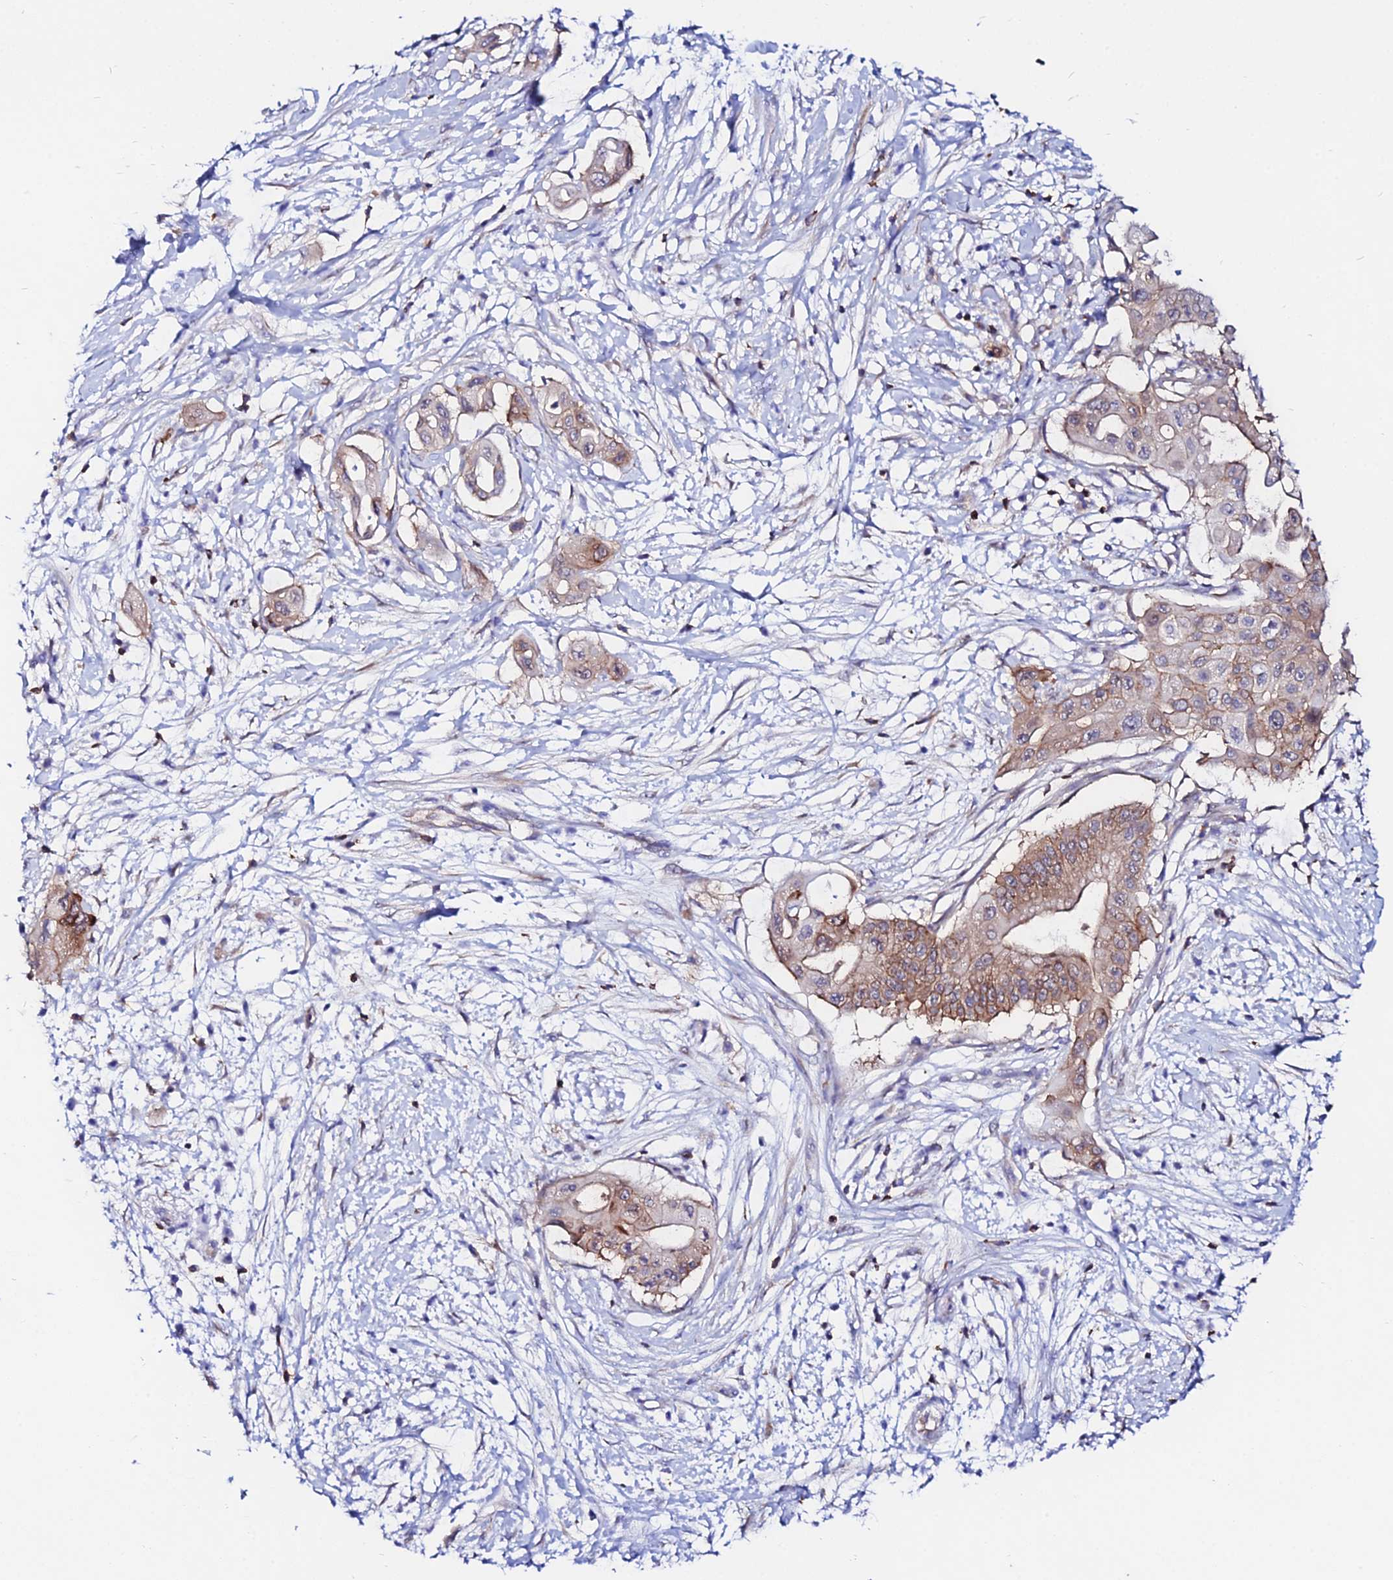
{"staining": {"intensity": "moderate", "quantity": "25%-75%", "location": "cytoplasmic/membranous"}, "tissue": "pancreatic cancer", "cell_type": "Tumor cells", "image_type": "cancer", "snomed": [{"axis": "morphology", "description": "Adenocarcinoma, NOS"}, {"axis": "topography", "description": "Pancreas"}], "caption": "The micrograph demonstrates immunohistochemical staining of pancreatic cancer. There is moderate cytoplasmic/membranous staining is identified in about 25%-75% of tumor cells.", "gene": "S100A16", "patient": {"sex": "male", "age": 68}}